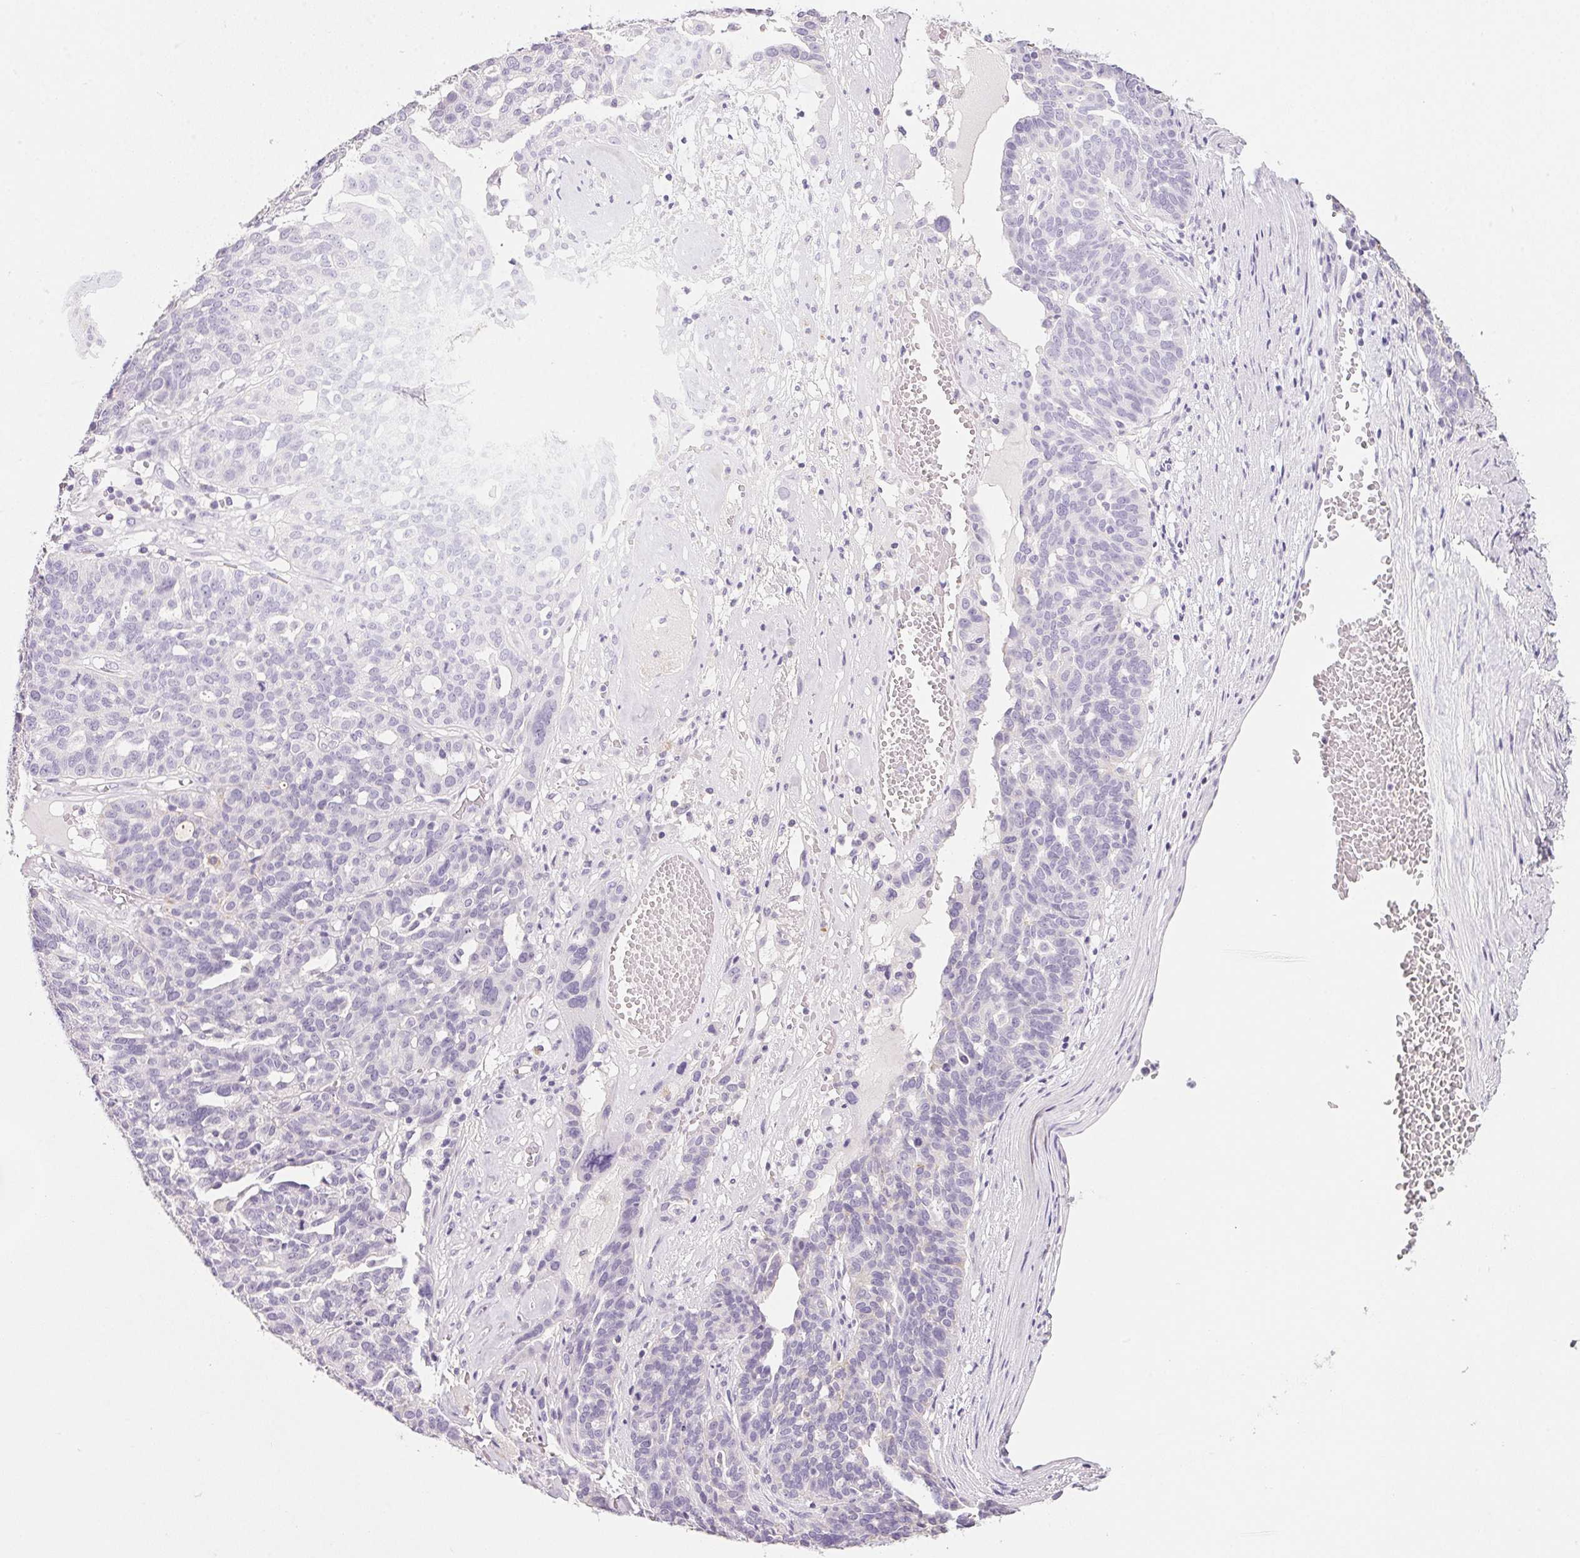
{"staining": {"intensity": "negative", "quantity": "none", "location": "none"}, "tissue": "ovarian cancer", "cell_type": "Tumor cells", "image_type": "cancer", "snomed": [{"axis": "morphology", "description": "Cystadenocarcinoma, serous, NOS"}, {"axis": "topography", "description": "Ovary"}], "caption": "An image of ovarian cancer stained for a protein reveals no brown staining in tumor cells.", "gene": "ACP3", "patient": {"sex": "female", "age": 59}}